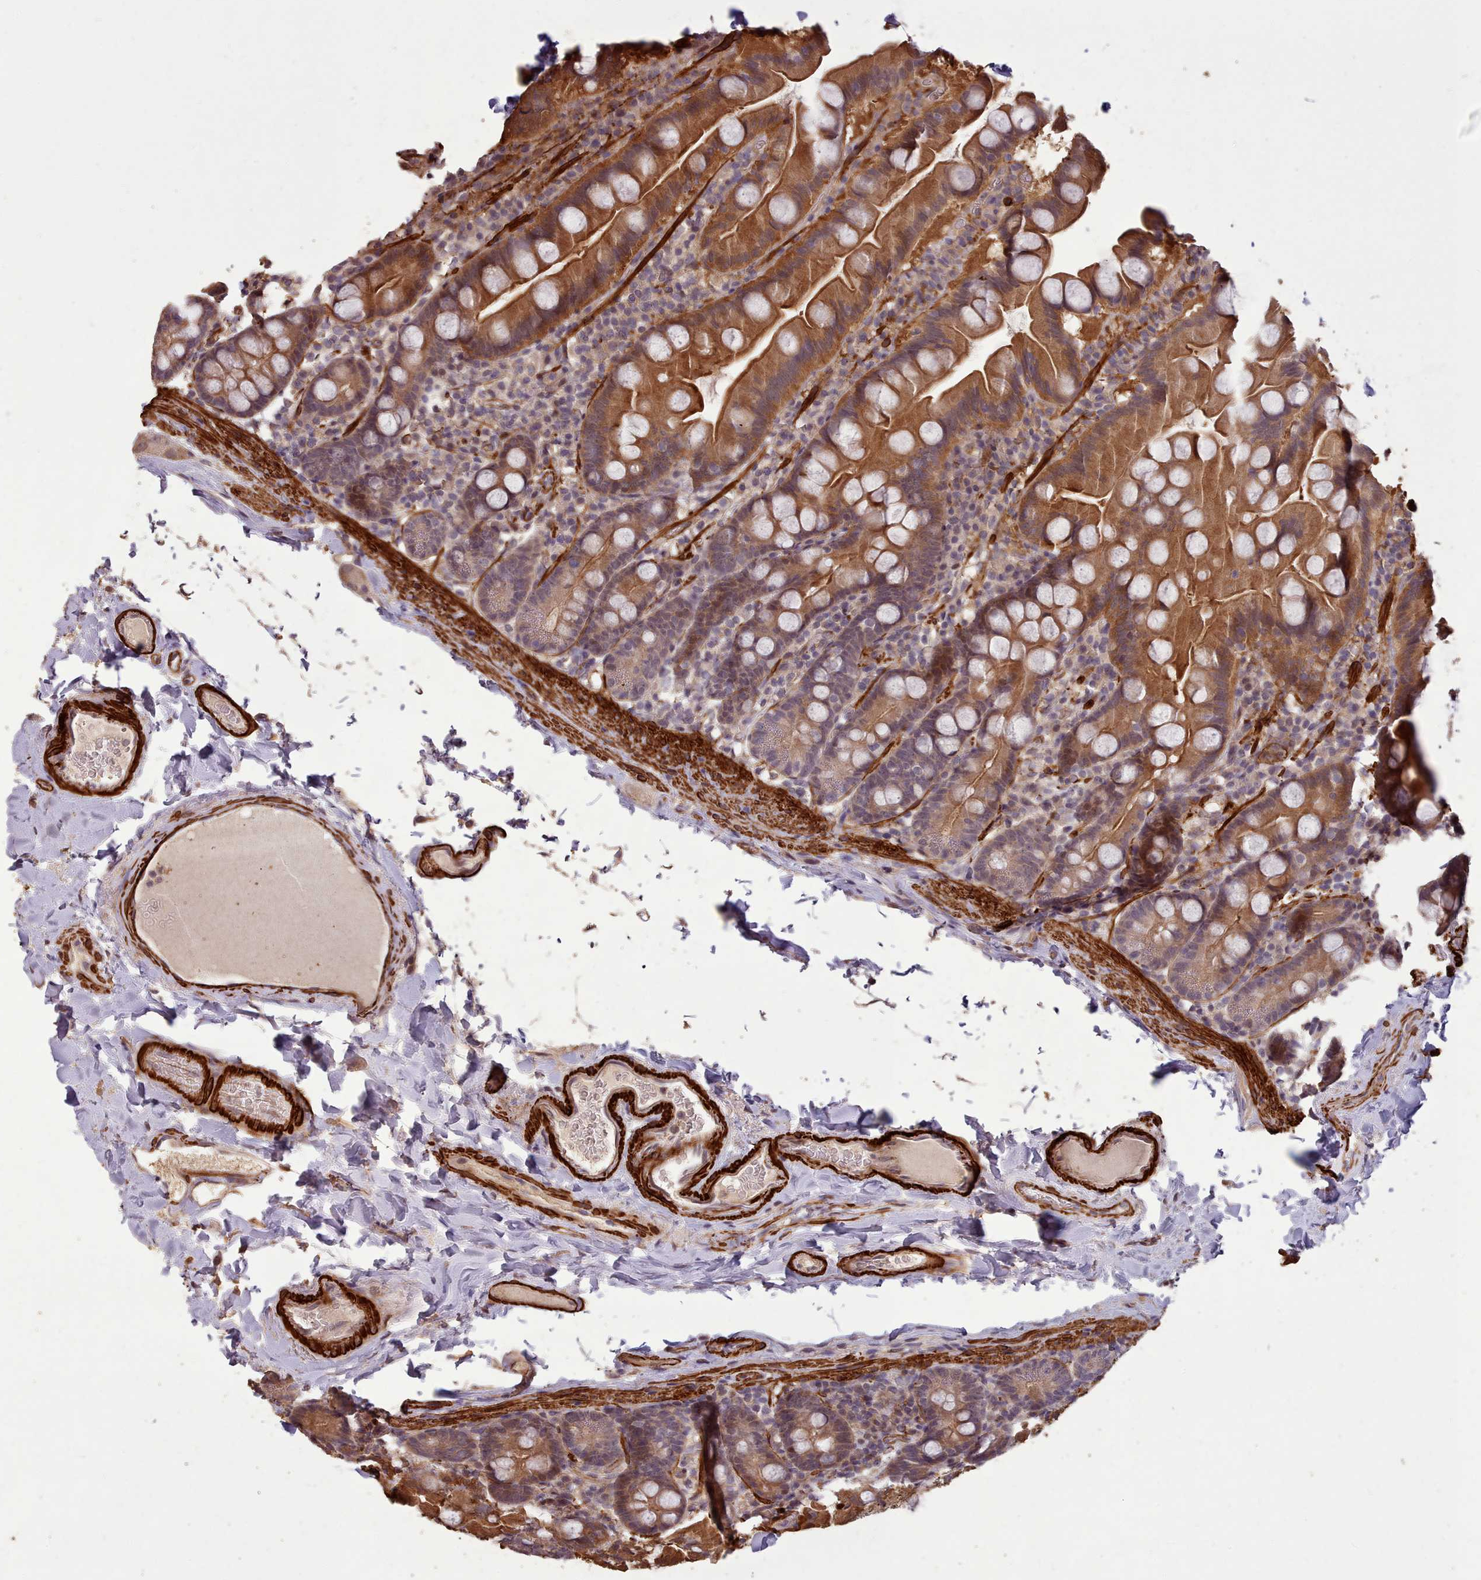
{"staining": {"intensity": "strong", "quantity": "25%-75%", "location": "cytoplasmic/membranous"}, "tissue": "small intestine", "cell_type": "Glandular cells", "image_type": "normal", "snomed": [{"axis": "morphology", "description": "Normal tissue, NOS"}, {"axis": "topography", "description": "Small intestine"}], "caption": "Normal small intestine displays strong cytoplasmic/membranous staining in approximately 25%-75% of glandular cells (Brightfield microscopy of DAB IHC at high magnification)..", "gene": "NLRC4", "patient": {"sex": "female", "age": 68}}